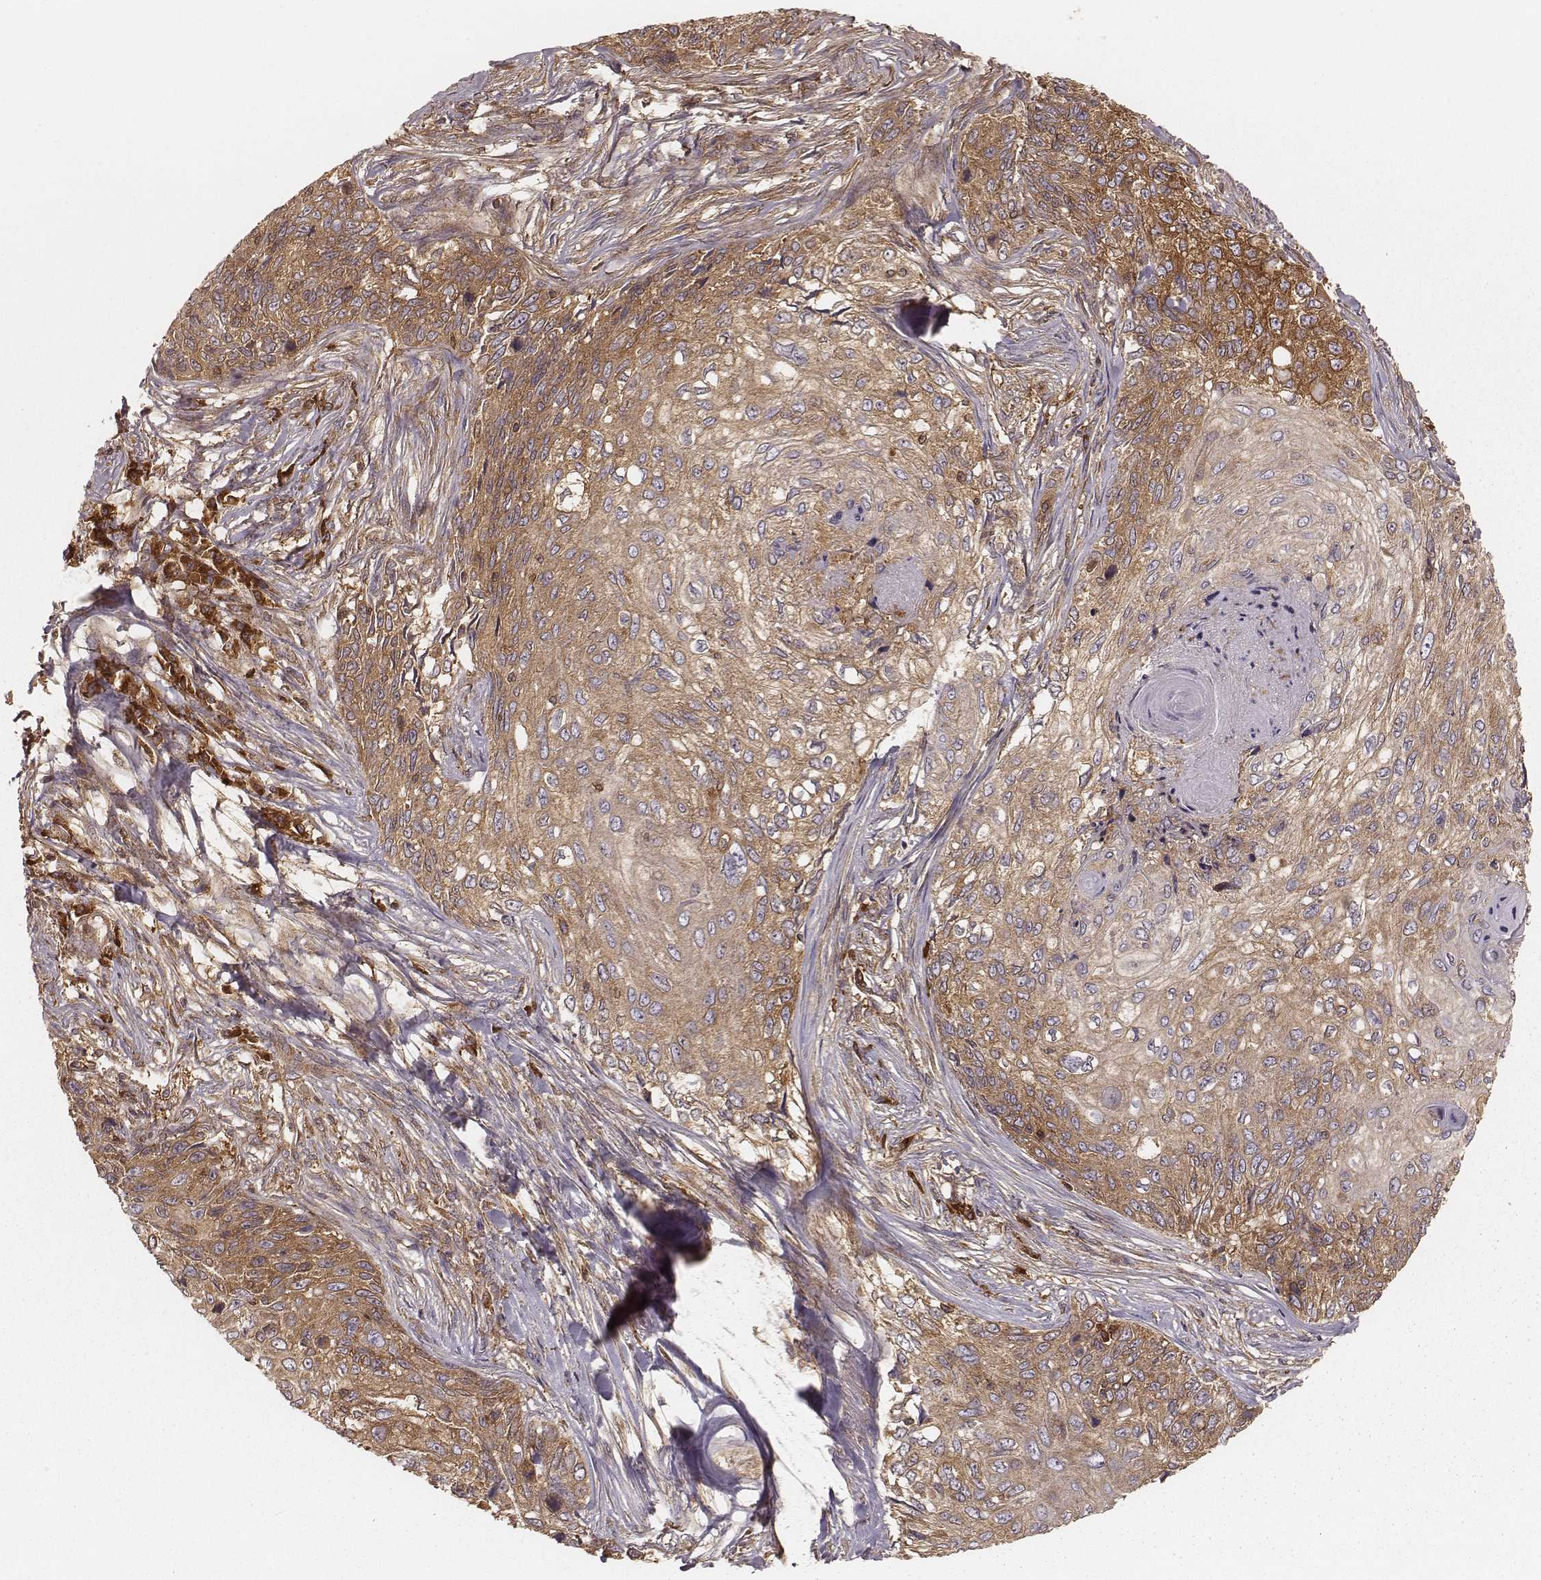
{"staining": {"intensity": "moderate", "quantity": ">75%", "location": "cytoplasmic/membranous"}, "tissue": "skin cancer", "cell_type": "Tumor cells", "image_type": "cancer", "snomed": [{"axis": "morphology", "description": "Squamous cell carcinoma, NOS"}, {"axis": "topography", "description": "Skin"}], "caption": "A medium amount of moderate cytoplasmic/membranous positivity is appreciated in approximately >75% of tumor cells in skin cancer tissue.", "gene": "CARS1", "patient": {"sex": "male", "age": 92}}